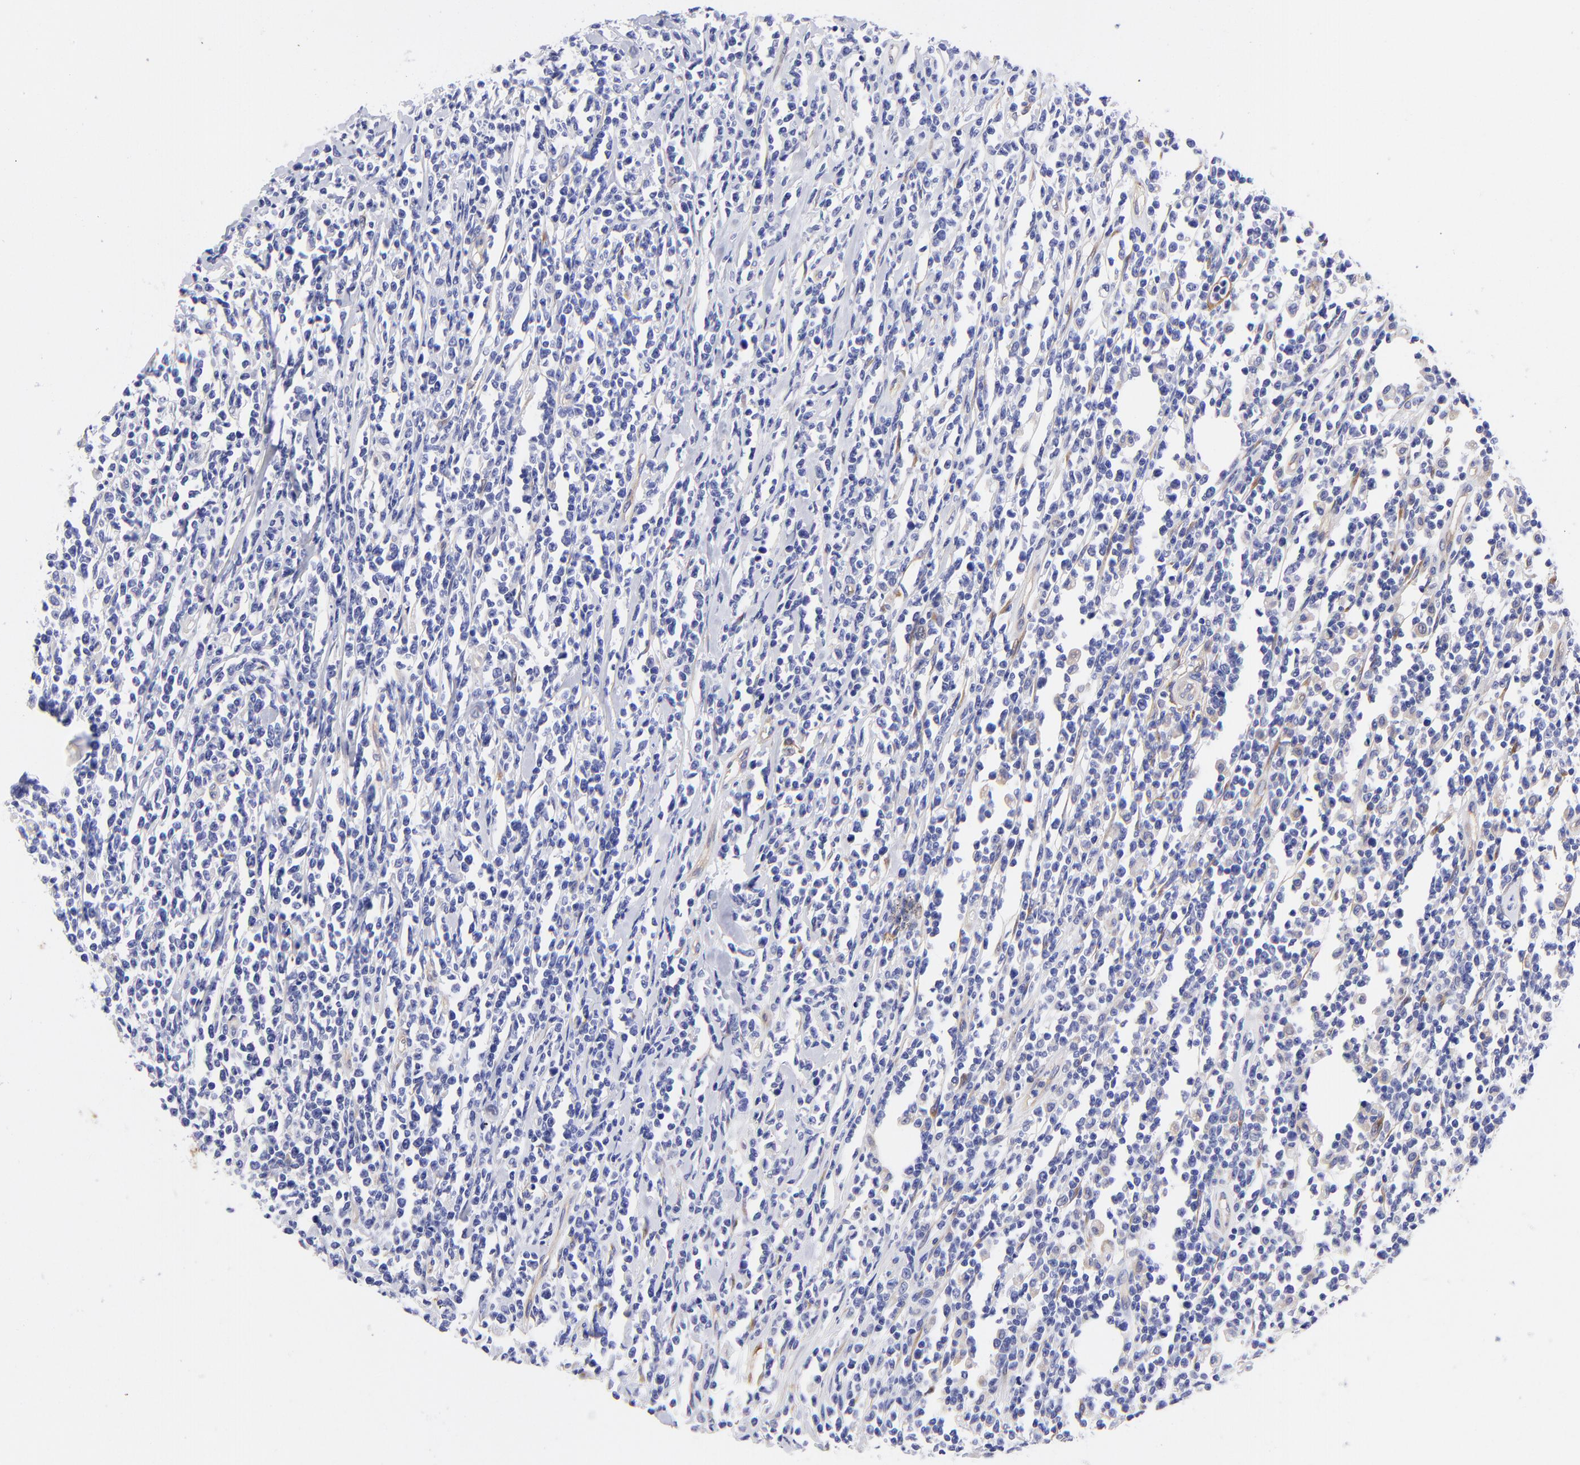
{"staining": {"intensity": "negative", "quantity": "none", "location": "none"}, "tissue": "lymphoma", "cell_type": "Tumor cells", "image_type": "cancer", "snomed": [{"axis": "morphology", "description": "Malignant lymphoma, non-Hodgkin's type, High grade"}, {"axis": "topography", "description": "Colon"}], "caption": "Immunohistochemistry (IHC) of human lymphoma demonstrates no positivity in tumor cells.", "gene": "PPFIBP1", "patient": {"sex": "male", "age": 82}}